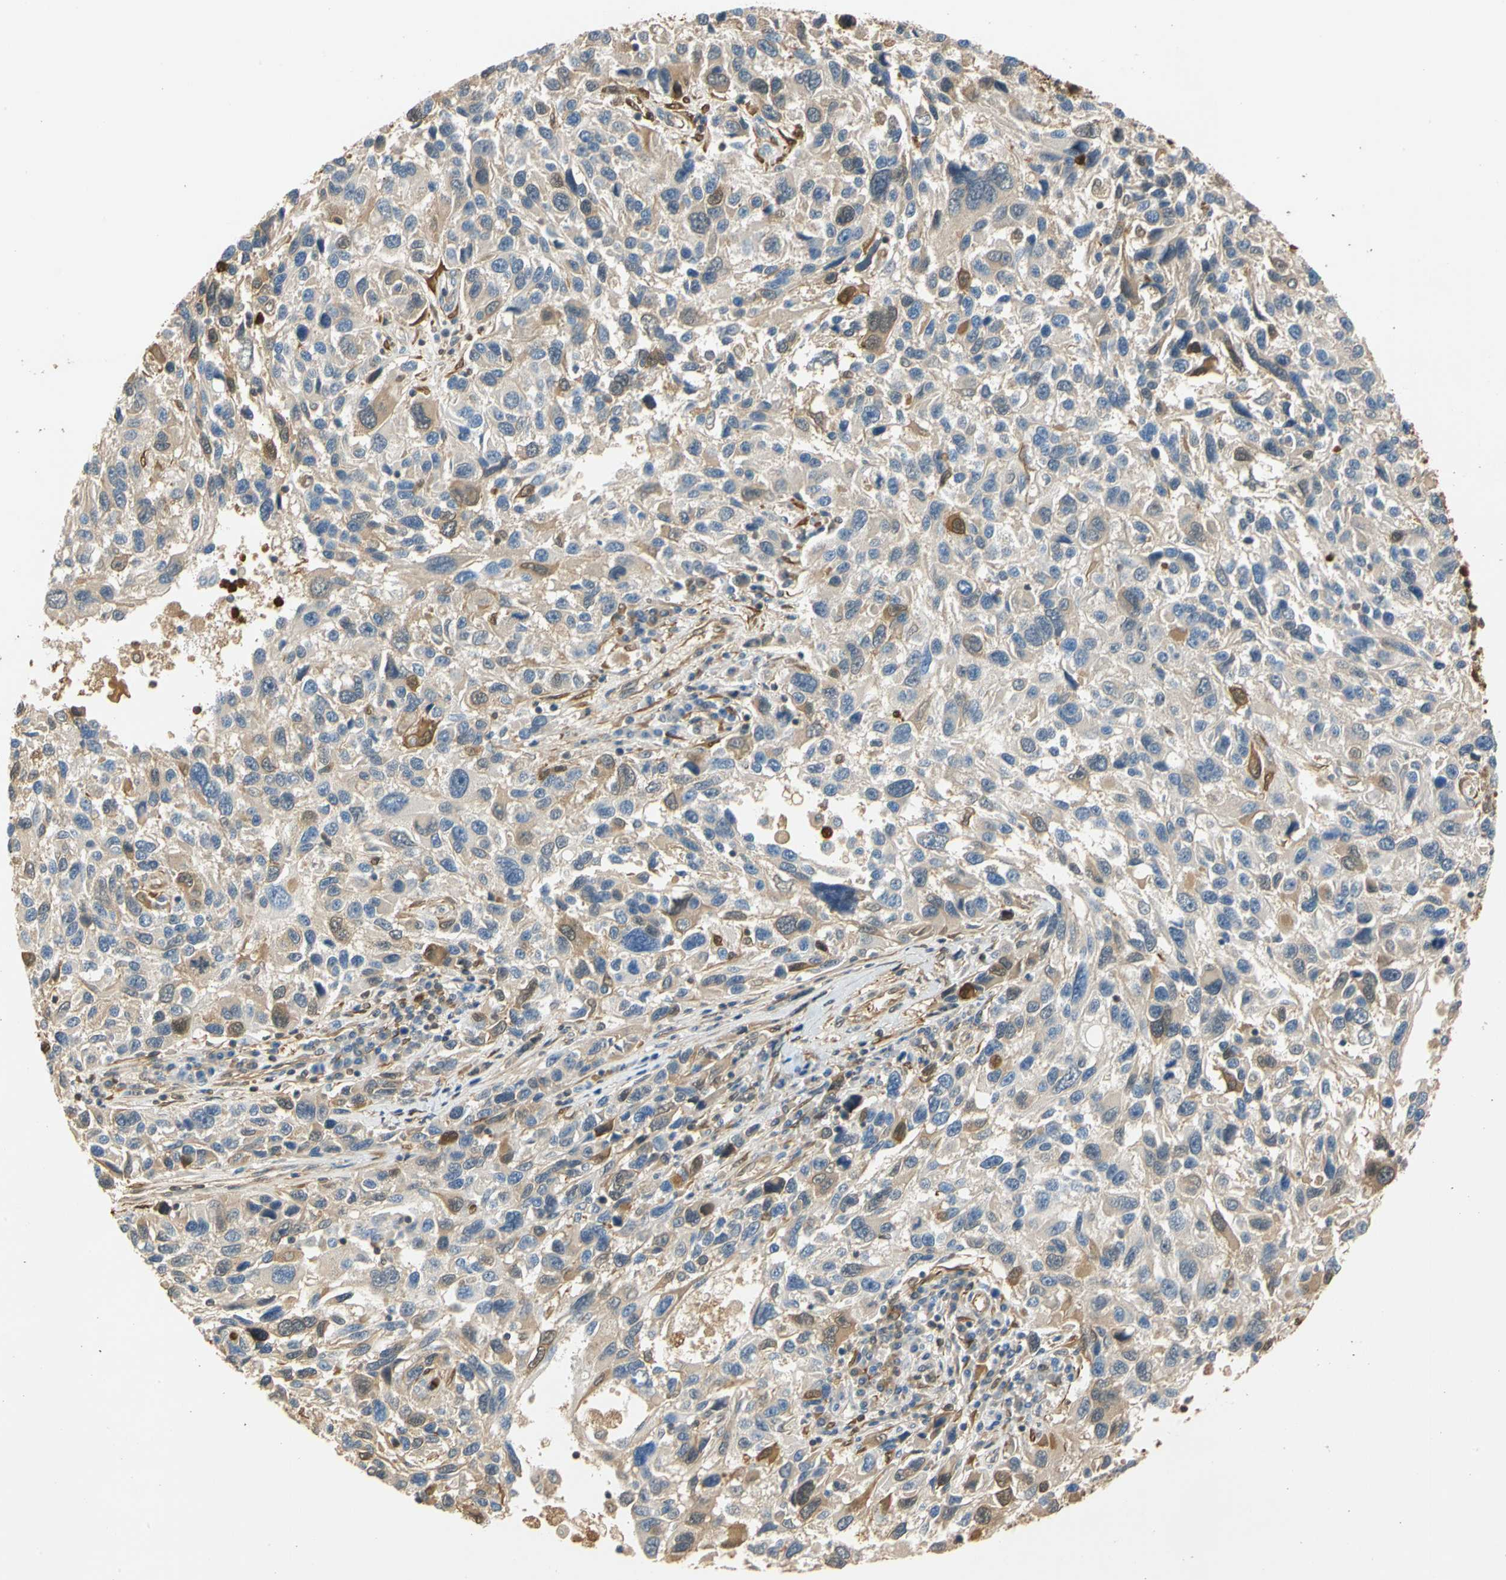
{"staining": {"intensity": "weak", "quantity": "25%-75%", "location": "cytoplasmic/membranous"}, "tissue": "melanoma", "cell_type": "Tumor cells", "image_type": "cancer", "snomed": [{"axis": "morphology", "description": "Malignant melanoma, NOS"}, {"axis": "topography", "description": "Skin"}], "caption": "Melanoma stained with a brown dye reveals weak cytoplasmic/membranous positive positivity in about 25%-75% of tumor cells.", "gene": "S100A6", "patient": {"sex": "male", "age": 53}}